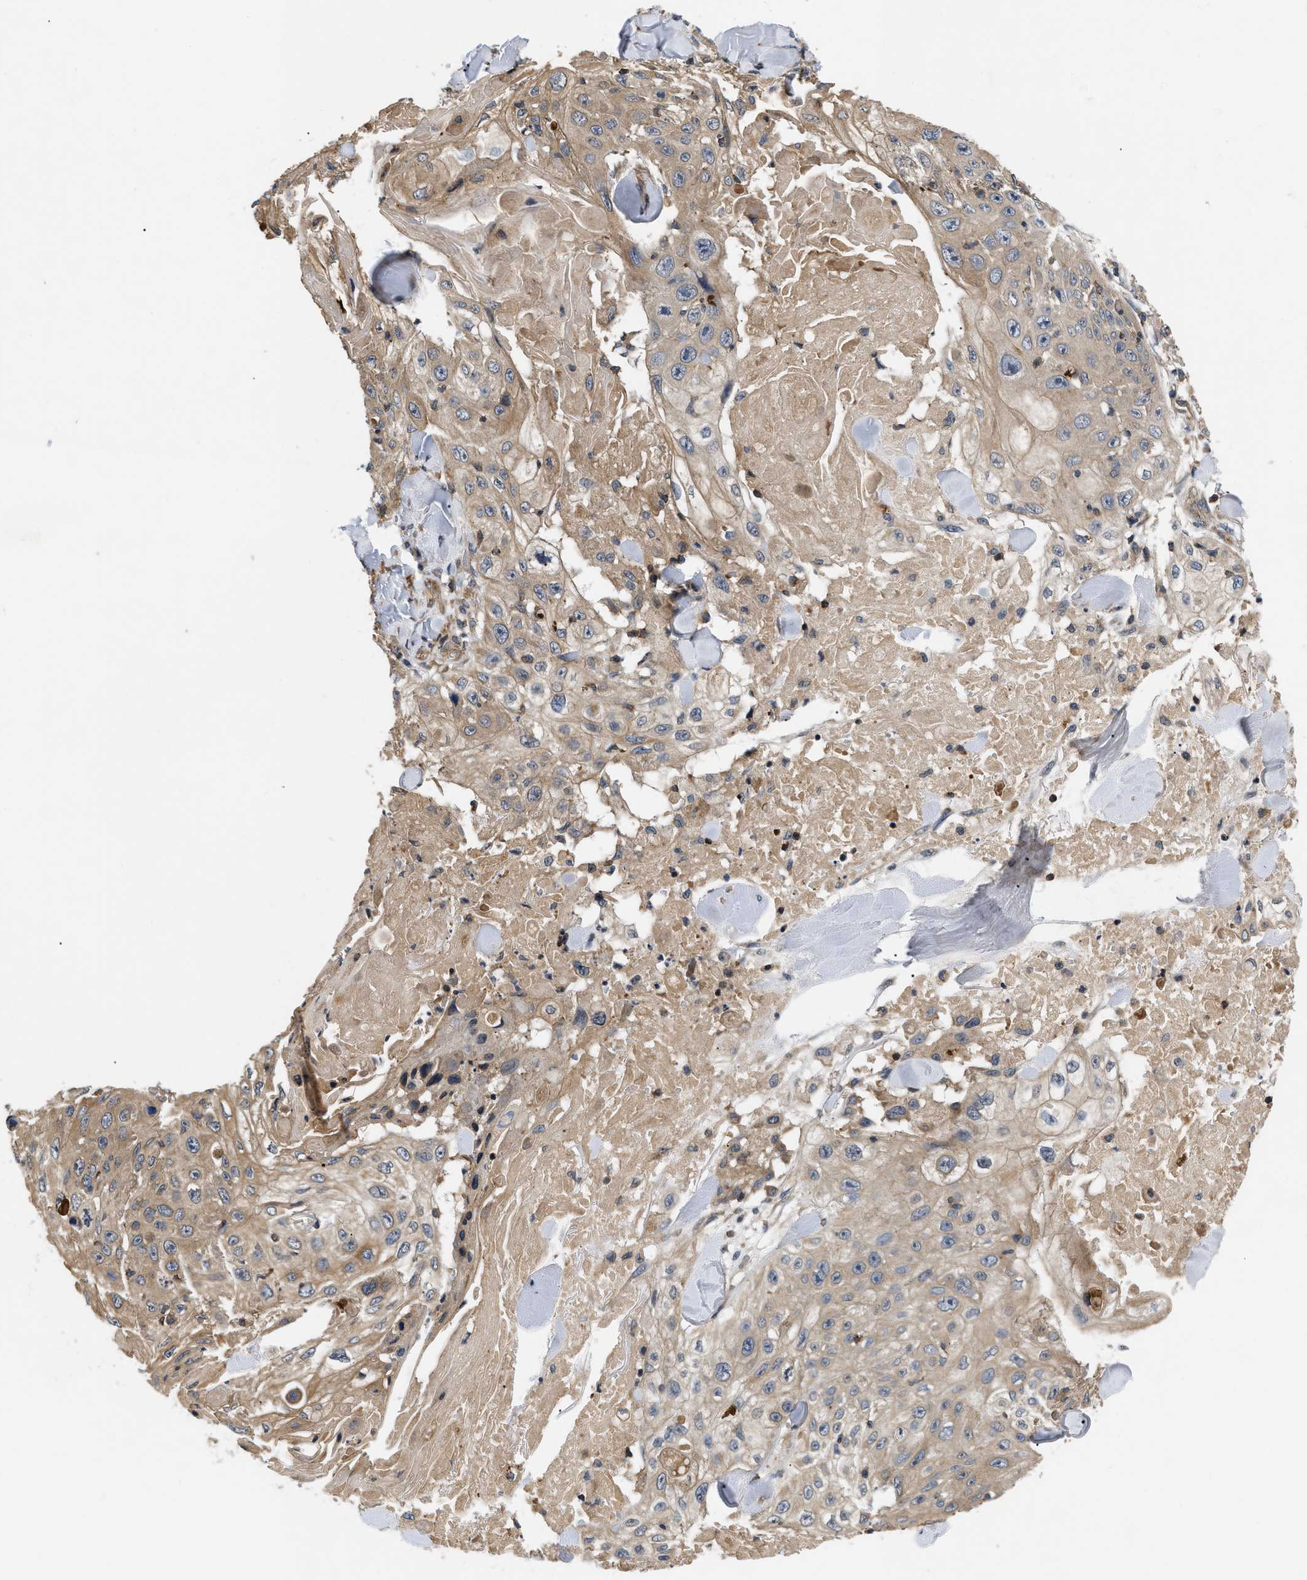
{"staining": {"intensity": "moderate", "quantity": "<25%", "location": "cytoplasmic/membranous"}, "tissue": "skin cancer", "cell_type": "Tumor cells", "image_type": "cancer", "snomed": [{"axis": "morphology", "description": "Squamous cell carcinoma, NOS"}, {"axis": "topography", "description": "Skin"}], "caption": "Immunohistochemical staining of human skin squamous cell carcinoma displays moderate cytoplasmic/membranous protein expression in about <25% of tumor cells. The protein of interest is shown in brown color, while the nuclei are stained blue.", "gene": "HMGCR", "patient": {"sex": "male", "age": 86}}